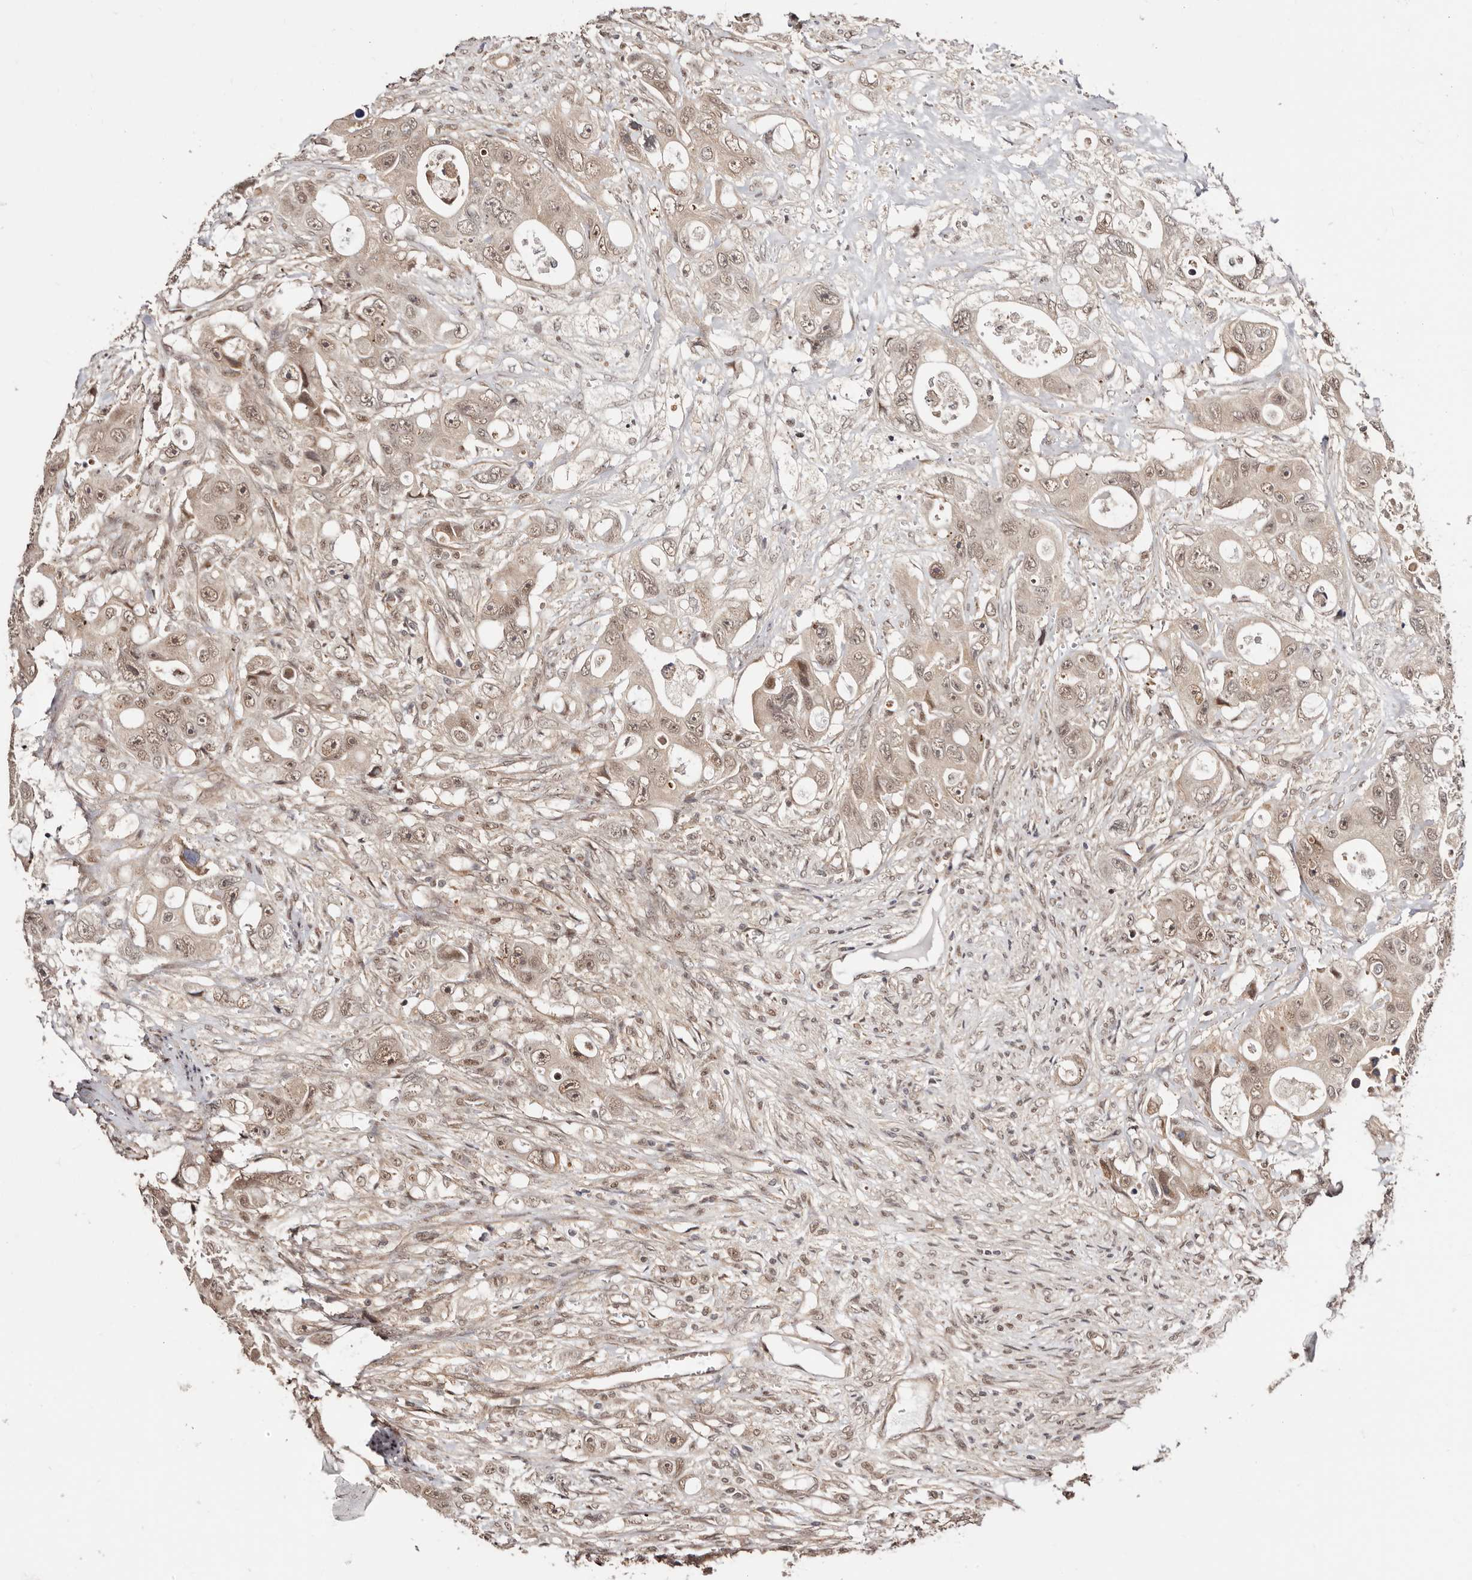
{"staining": {"intensity": "weak", "quantity": "25%-75%", "location": "cytoplasmic/membranous,nuclear"}, "tissue": "colorectal cancer", "cell_type": "Tumor cells", "image_type": "cancer", "snomed": [{"axis": "morphology", "description": "Adenocarcinoma, NOS"}, {"axis": "topography", "description": "Colon"}], "caption": "IHC of human colorectal adenocarcinoma demonstrates low levels of weak cytoplasmic/membranous and nuclear expression in approximately 25%-75% of tumor cells.", "gene": "CTNNBL1", "patient": {"sex": "female", "age": 46}}